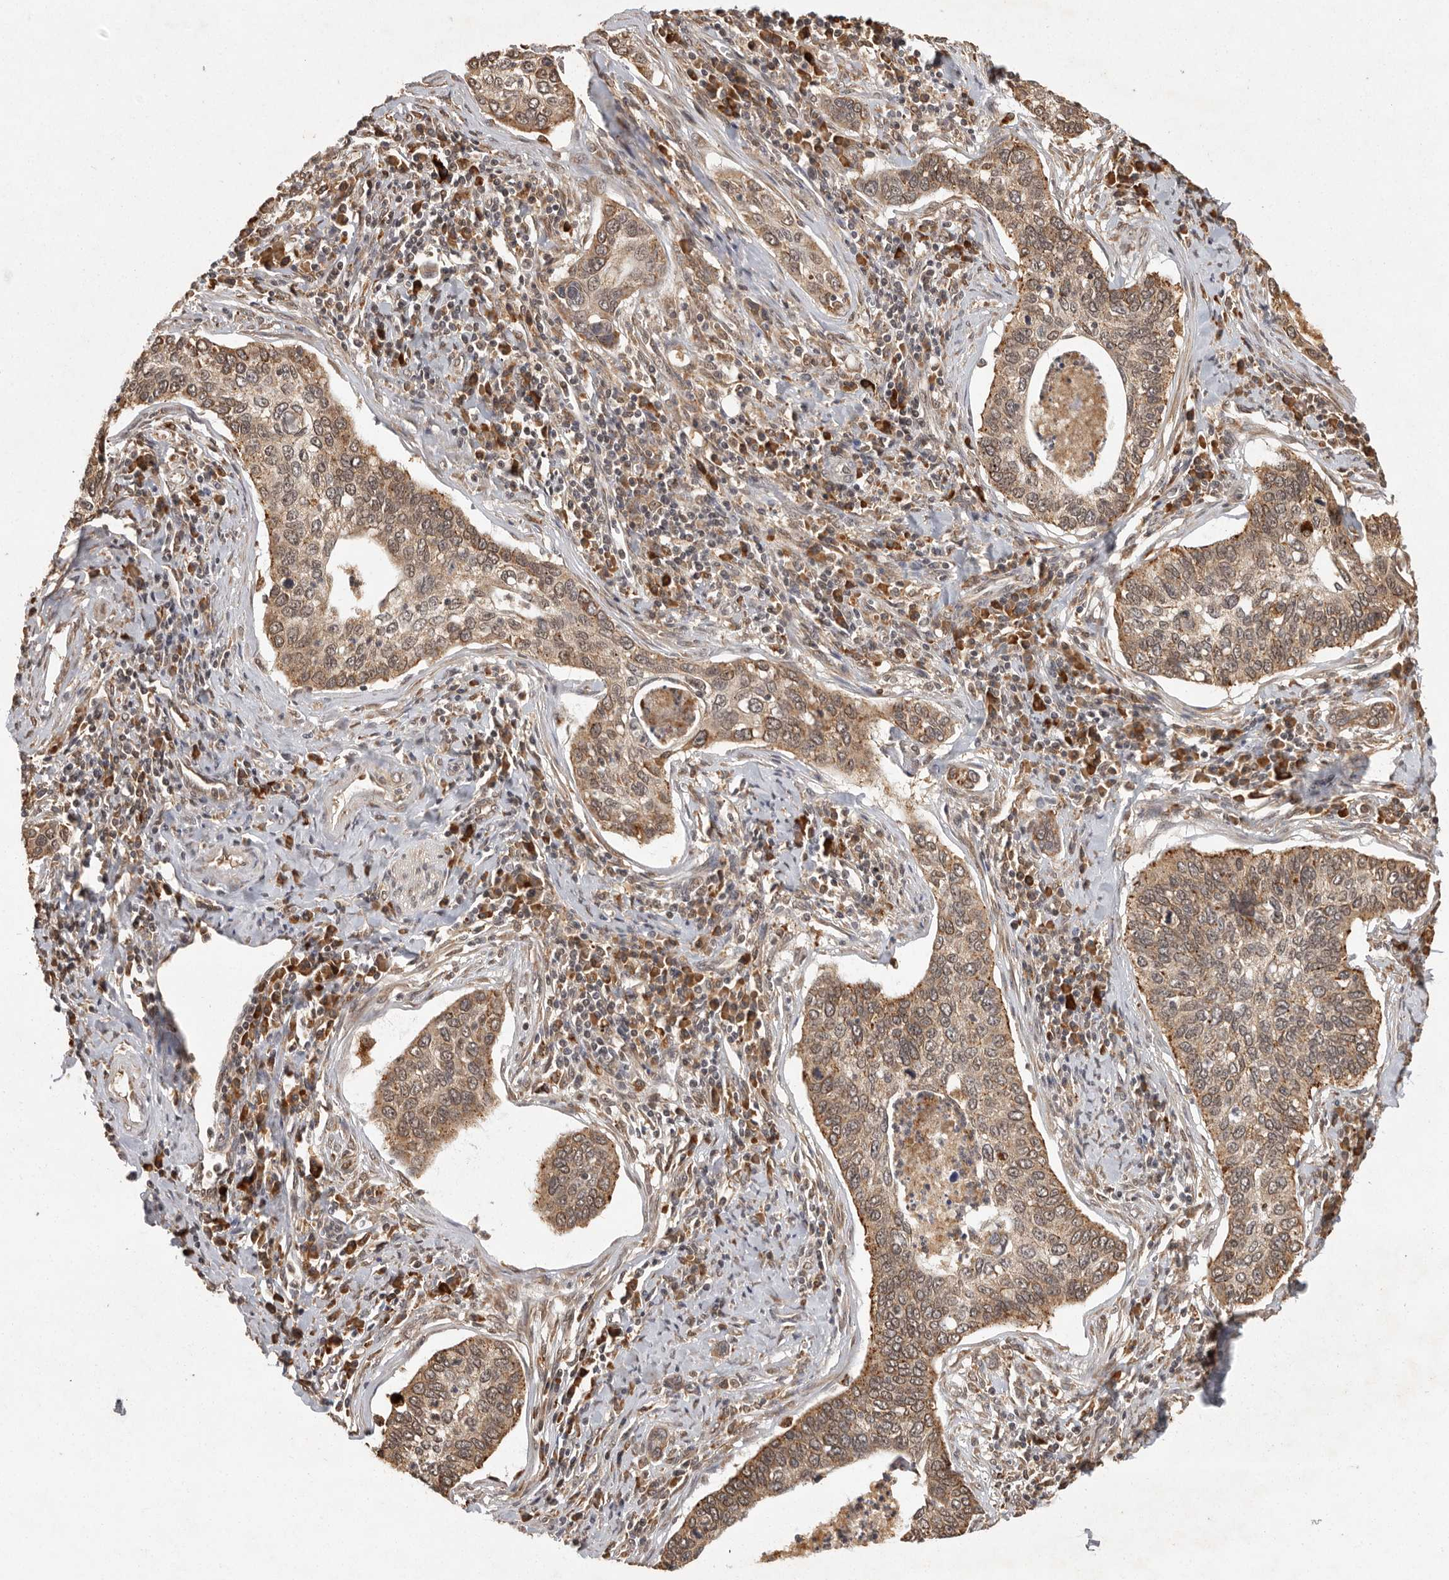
{"staining": {"intensity": "moderate", "quantity": ">75%", "location": "cytoplasmic/membranous,nuclear"}, "tissue": "cervical cancer", "cell_type": "Tumor cells", "image_type": "cancer", "snomed": [{"axis": "morphology", "description": "Squamous cell carcinoma, NOS"}, {"axis": "topography", "description": "Cervix"}], "caption": "Protein staining by immunohistochemistry exhibits moderate cytoplasmic/membranous and nuclear positivity in approximately >75% of tumor cells in squamous cell carcinoma (cervical).", "gene": "ZNF83", "patient": {"sex": "female", "age": 53}}